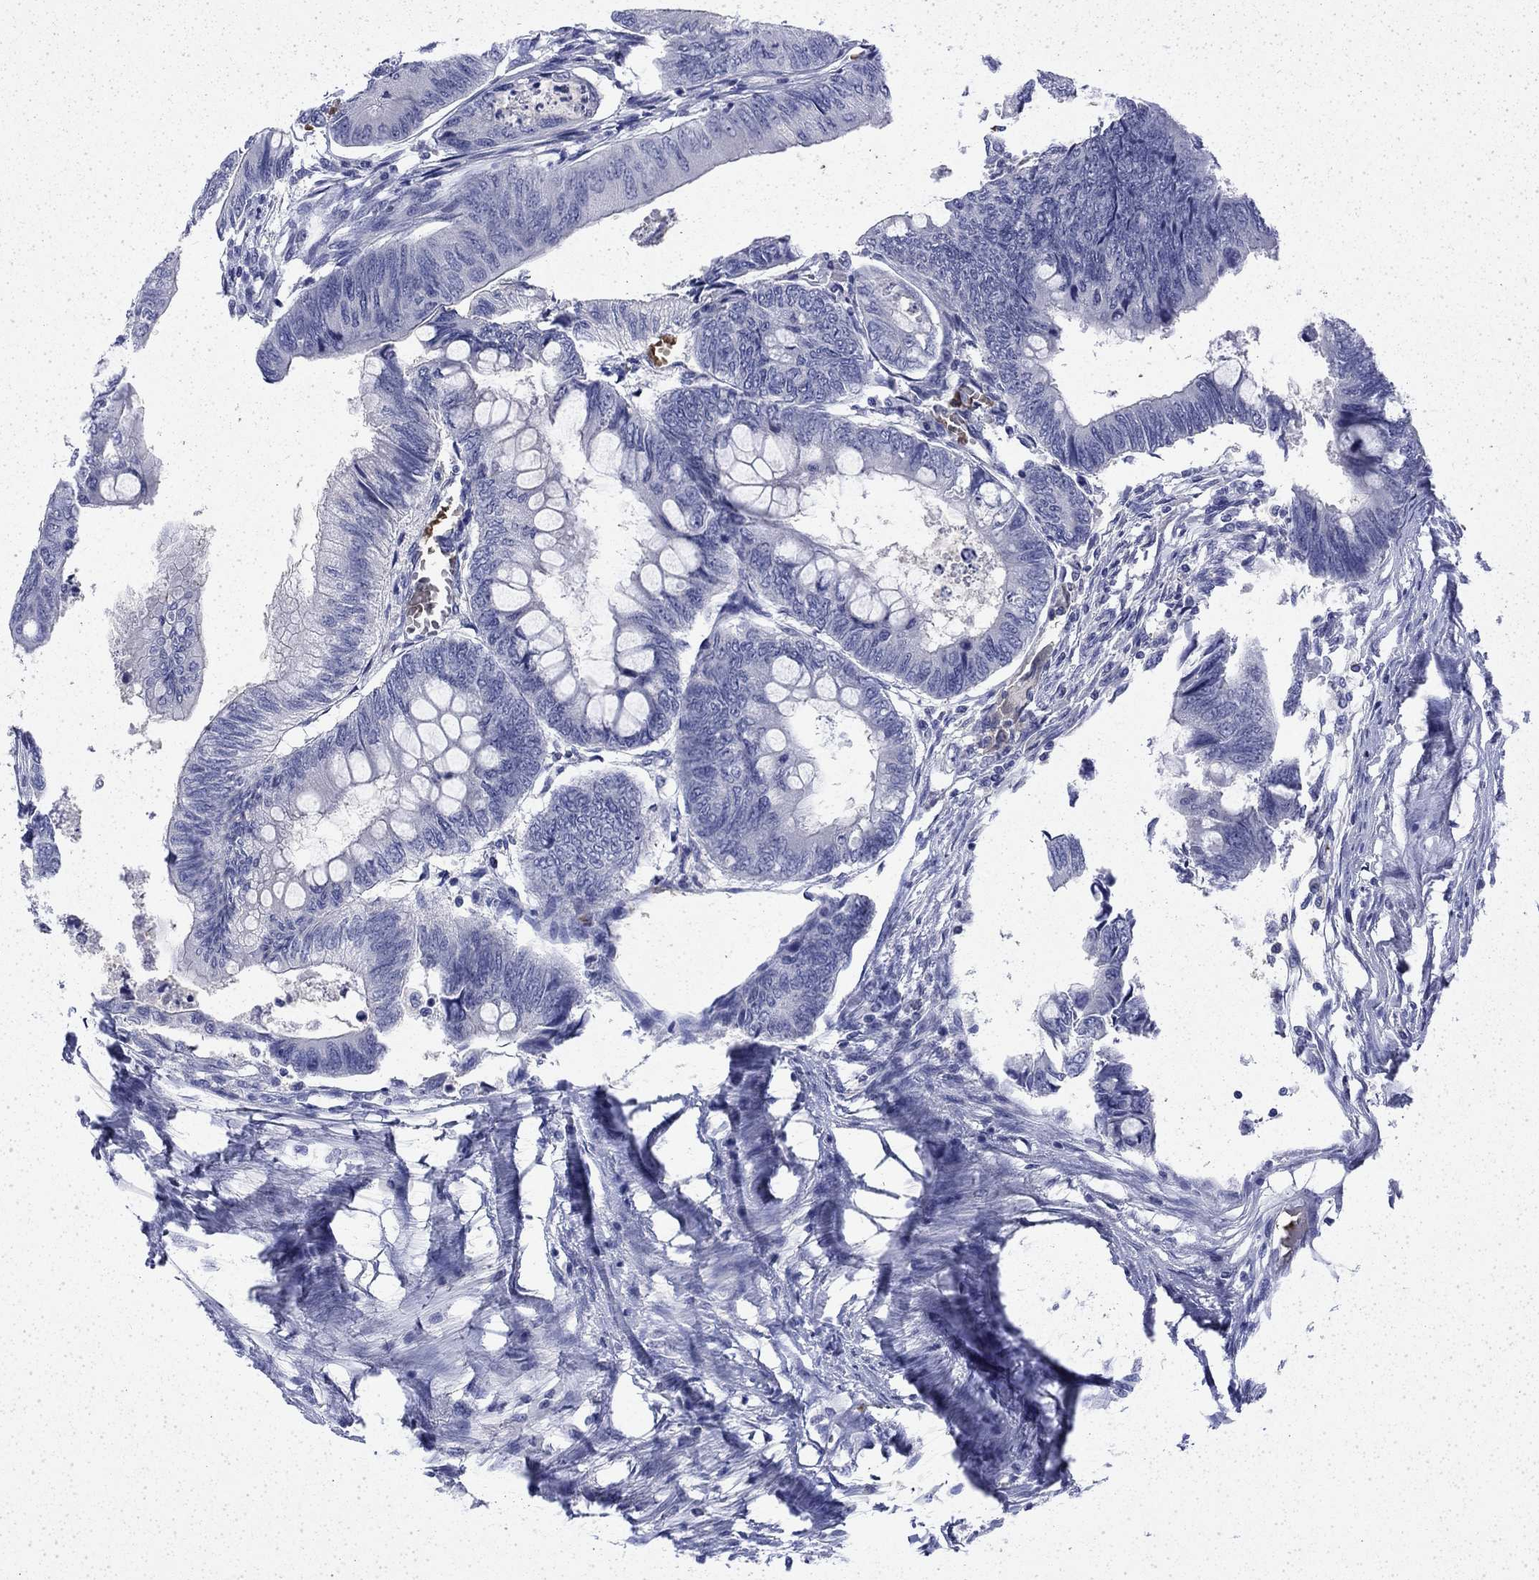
{"staining": {"intensity": "negative", "quantity": "none", "location": "none"}, "tissue": "colorectal cancer", "cell_type": "Tumor cells", "image_type": "cancer", "snomed": [{"axis": "morphology", "description": "Normal tissue, NOS"}, {"axis": "morphology", "description": "Adenocarcinoma, NOS"}, {"axis": "topography", "description": "Rectum"}, {"axis": "topography", "description": "Peripheral nerve tissue"}], "caption": "A micrograph of colorectal adenocarcinoma stained for a protein exhibits no brown staining in tumor cells.", "gene": "ENPP6", "patient": {"sex": "male", "age": 92}}